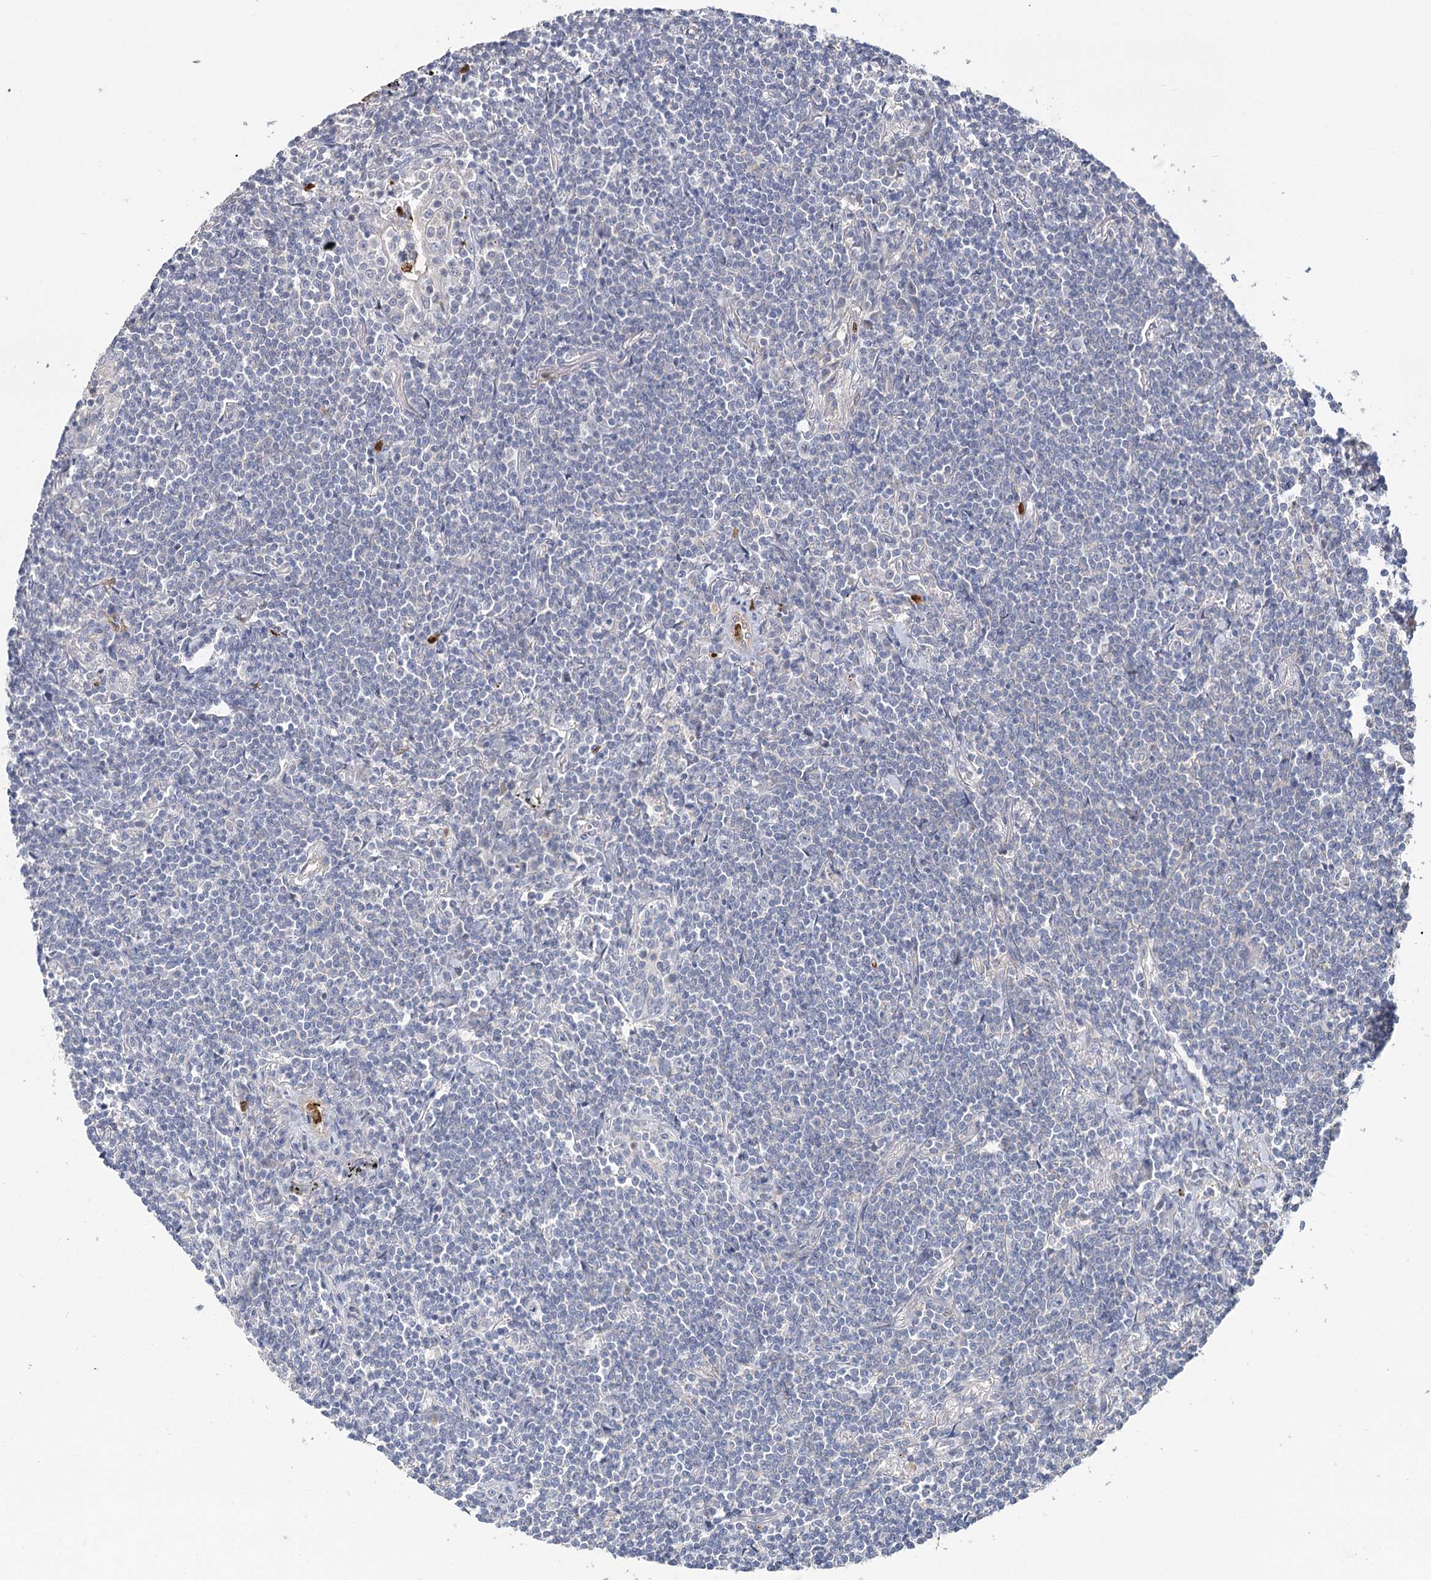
{"staining": {"intensity": "negative", "quantity": "none", "location": "none"}, "tissue": "lymphoma", "cell_type": "Tumor cells", "image_type": "cancer", "snomed": [{"axis": "morphology", "description": "Malignant lymphoma, non-Hodgkin's type, Low grade"}, {"axis": "topography", "description": "Lung"}], "caption": "A histopathology image of malignant lymphoma, non-Hodgkin's type (low-grade) stained for a protein shows no brown staining in tumor cells.", "gene": "EPB41L5", "patient": {"sex": "female", "age": 71}}